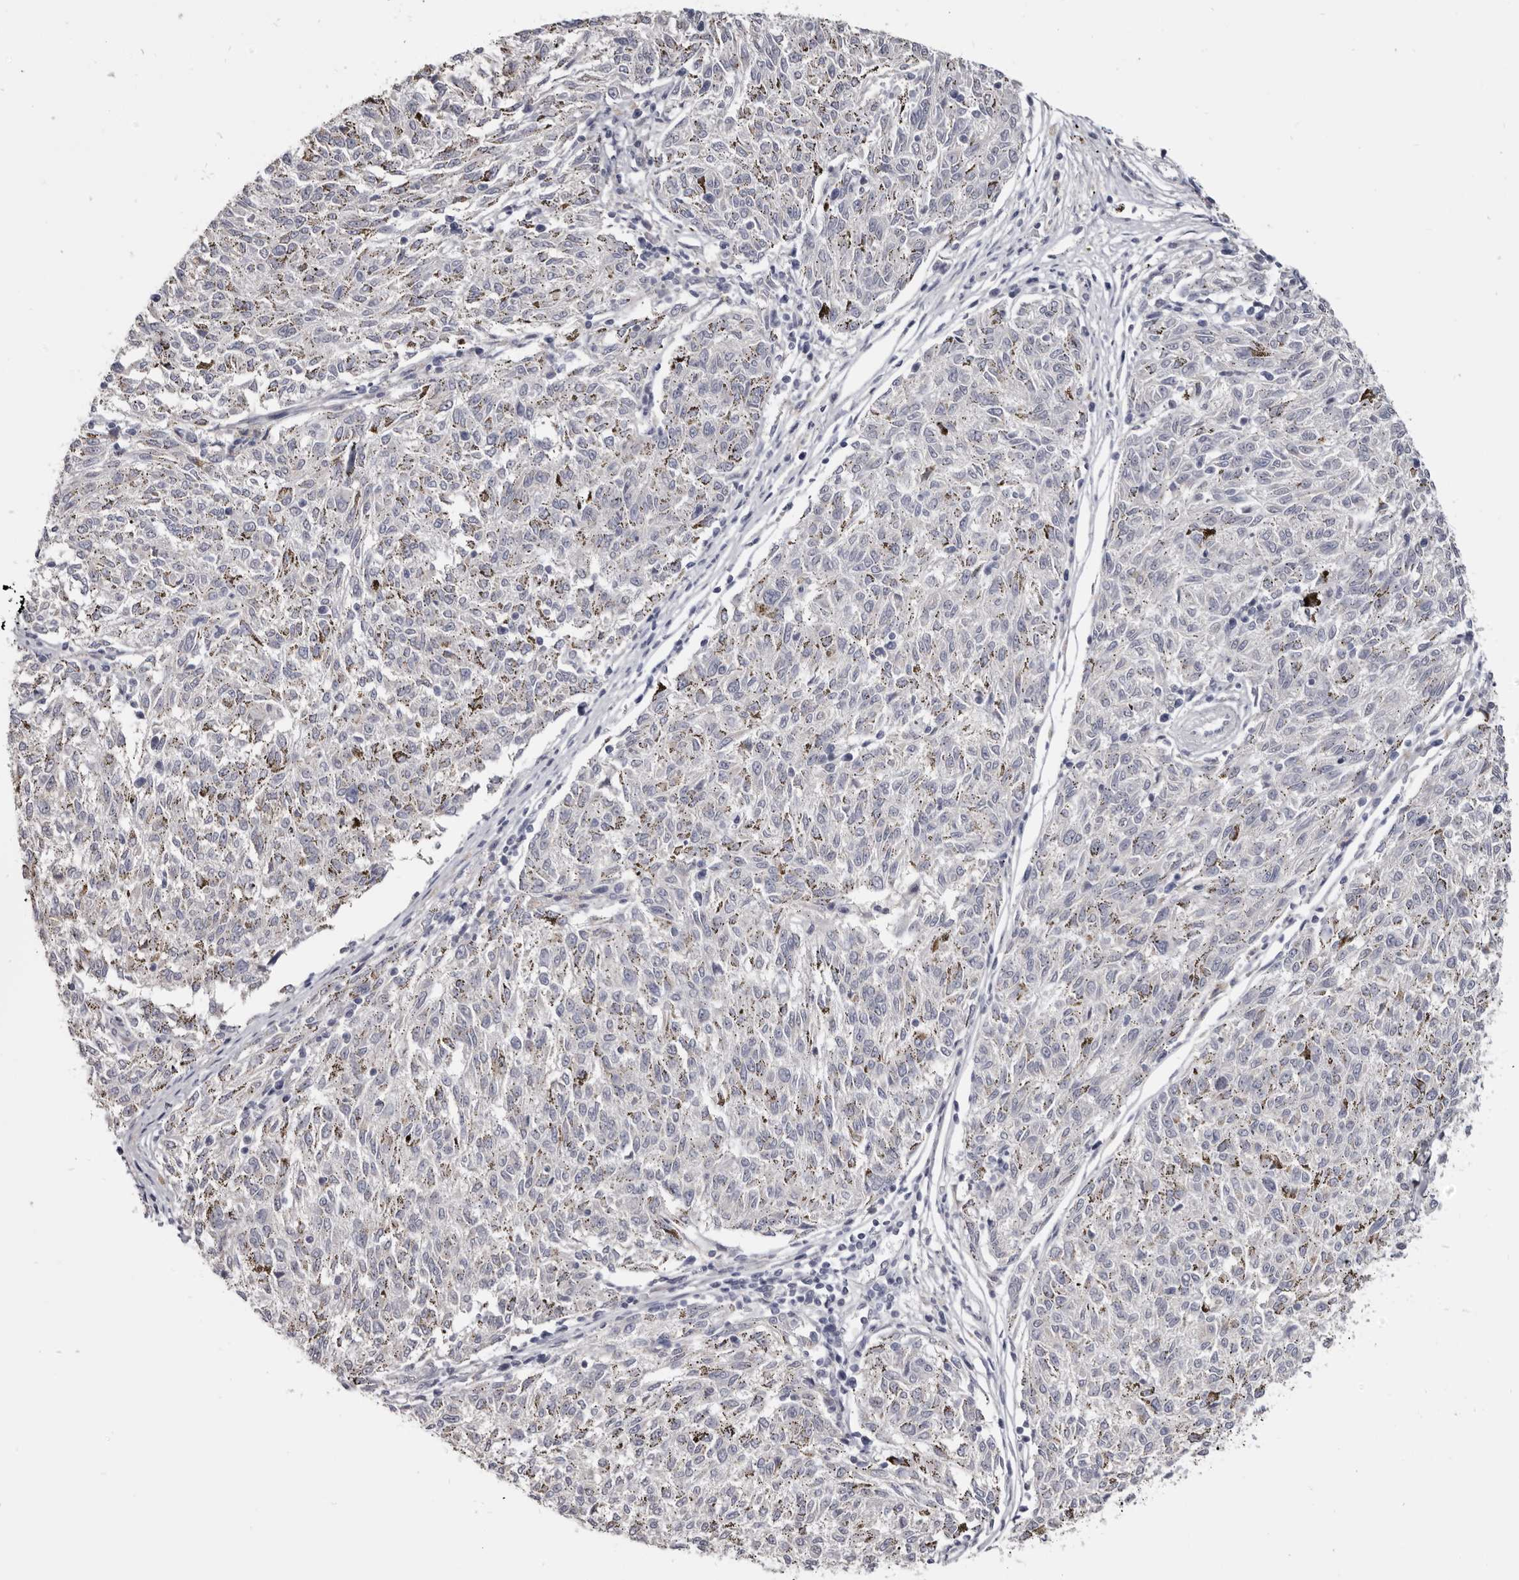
{"staining": {"intensity": "negative", "quantity": "none", "location": "none"}, "tissue": "melanoma", "cell_type": "Tumor cells", "image_type": "cancer", "snomed": [{"axis": "morphology", "description": "Malignant melanoma, NOS"}, {"axis": "topography", "description": "Skin"}], "caption": "There is no significant staining in tumor cells of melanoma. (Brightfield microscopy of DAB (3,3'-diaminobenzidine) IHC at high magnification).", "gene": "CGN", "patient": {"sex": "female", "age": 72}}